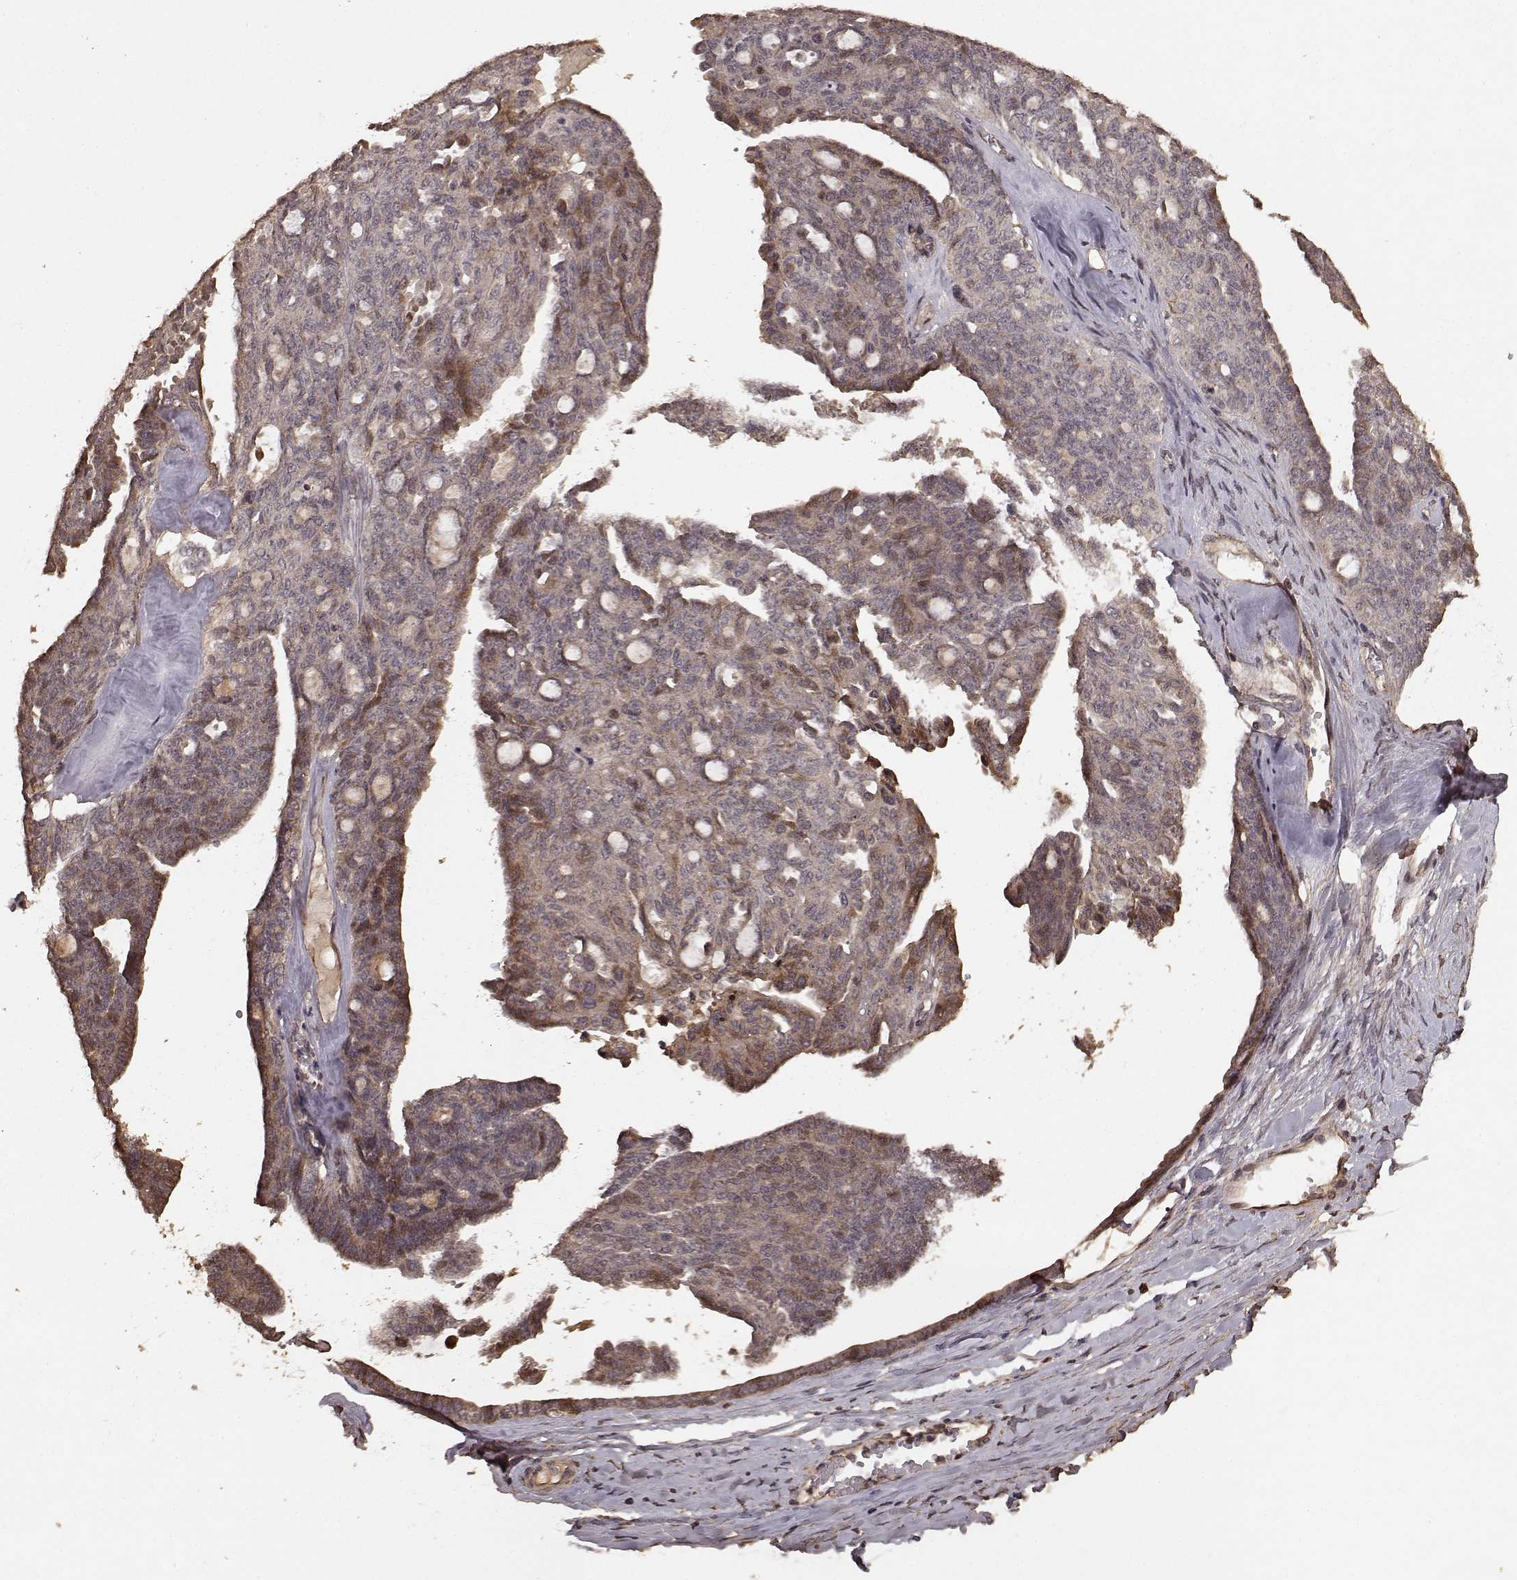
{"staining": {"intensity": "moderate", "quantity": ">75%", "location": "cytoplasmic/membranous"}, "tissue": "ovarian cancer", "cell_type": "Tumor cells", "image_type": "cancer", "snomed": [{"axis": "morphology", "description": "Cystadenocarcinoma, serous, NOS"}, {"axis": "topography", "description": "Ovary"}], "caption": "Moderate cytoplasmic/membranous positivity is appreciated in about >75% of tumor cells in ovarian serous cystadenocarcinoma. The protein is stained brown, and the nuclei are stained in blue (DAB (3,3'-diaminobenzidine) IHC with brightfield microscopy, high magnification).", "gene": "USP15", "patient": {"sex": "female", "age": 71}}